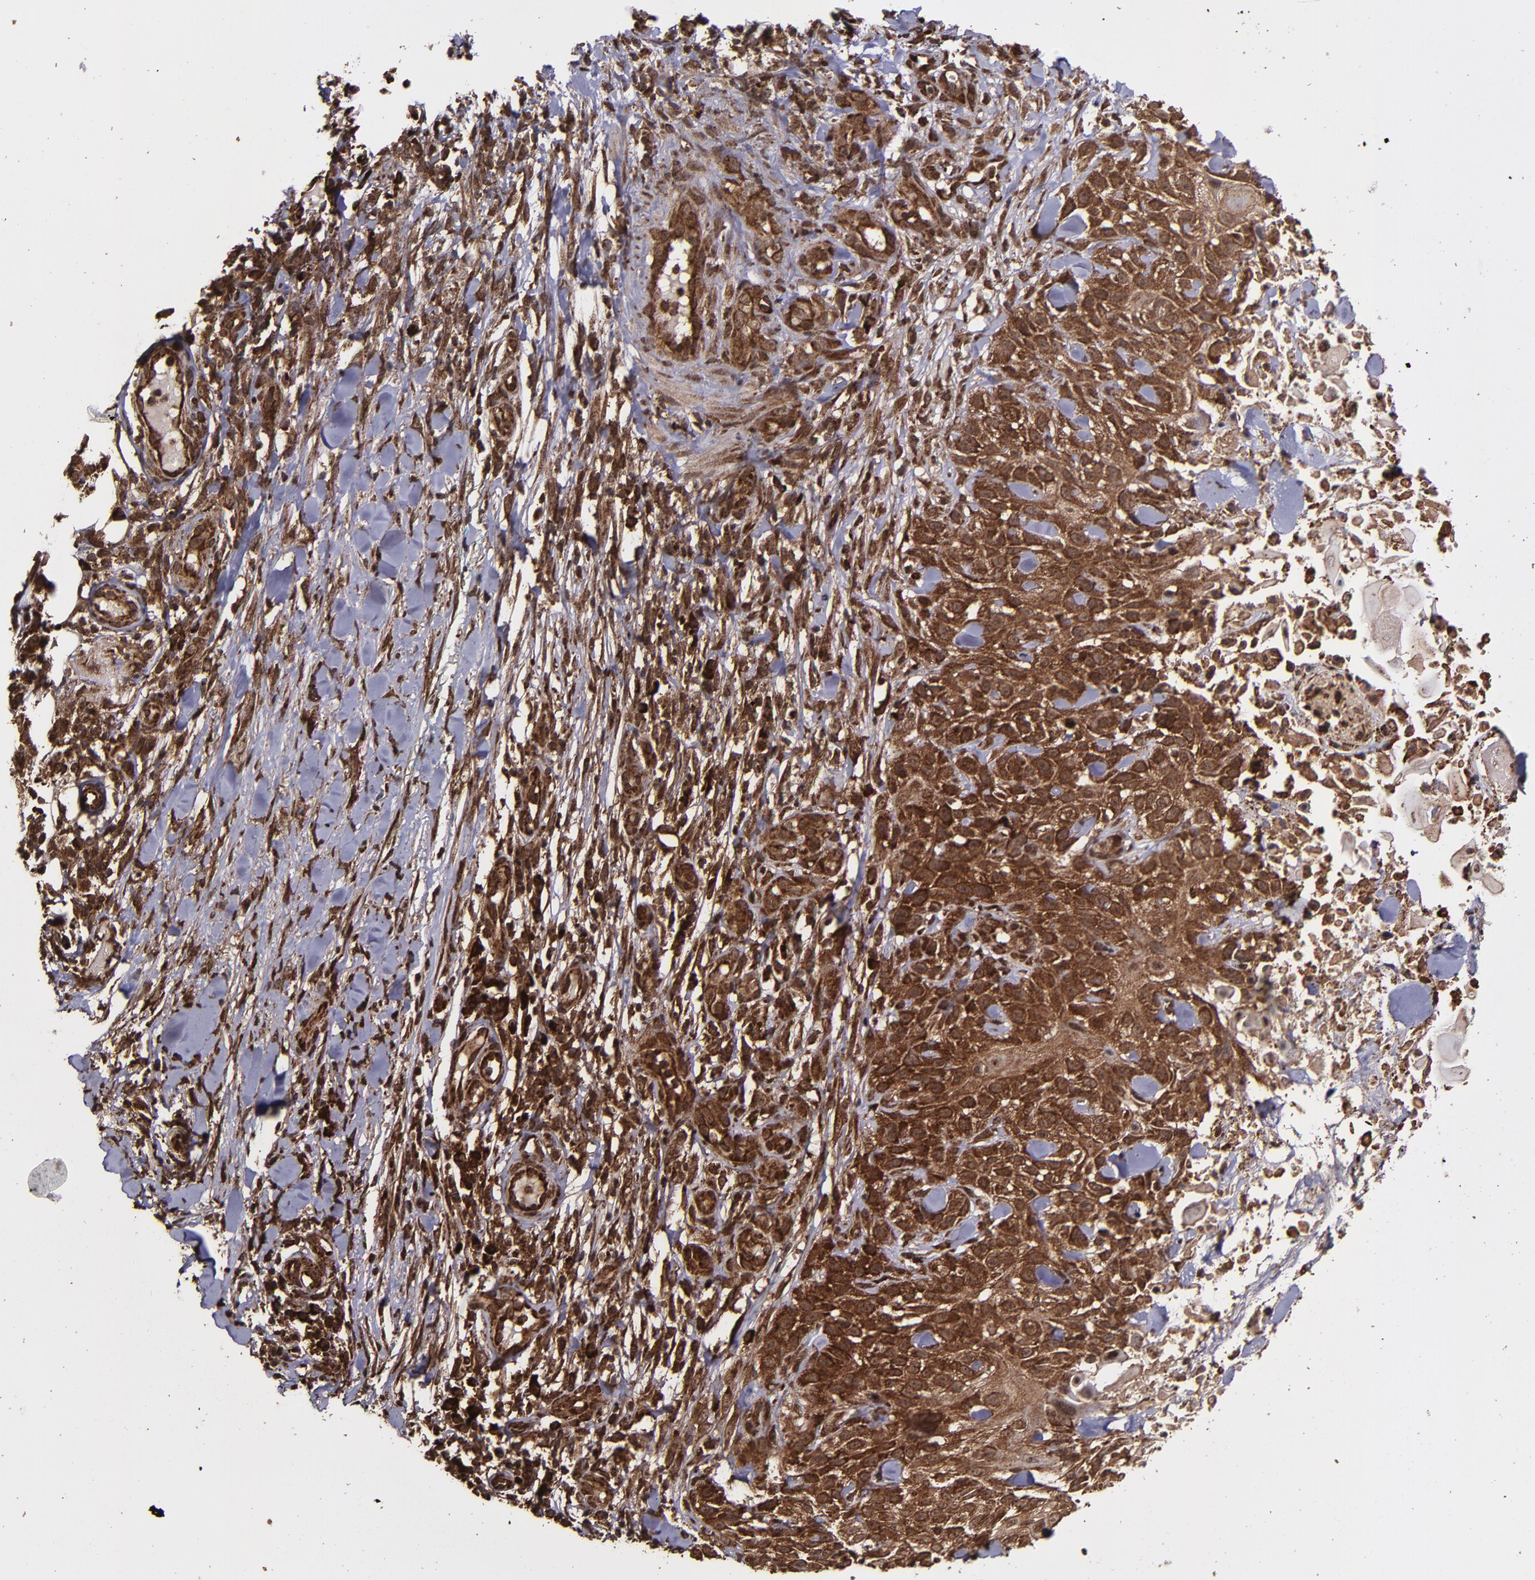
{"staining": {"intensity": "strong", "quantity": ">75%", "location": "cytoplasmic/membranous,nuclear"}, "tissue": "skin cancer", "cell_type": "Tumor cells", "image_type": "cancer", "snomed": [{"axis": "morphology", "description": "Squamous cell carcinoma, NOS"}, {"axis": "topography", "description": "Skin"}], "caption": "Squamous cell carcinoma (skin) was stained to show a protein in brown. There is high levels of strong cytoplasmic/membranous and nuclear positivity in about >75% of tumor cells.", "gene": "EIF4ENIF1", "patient": {"sex": "female", "age": 42}}